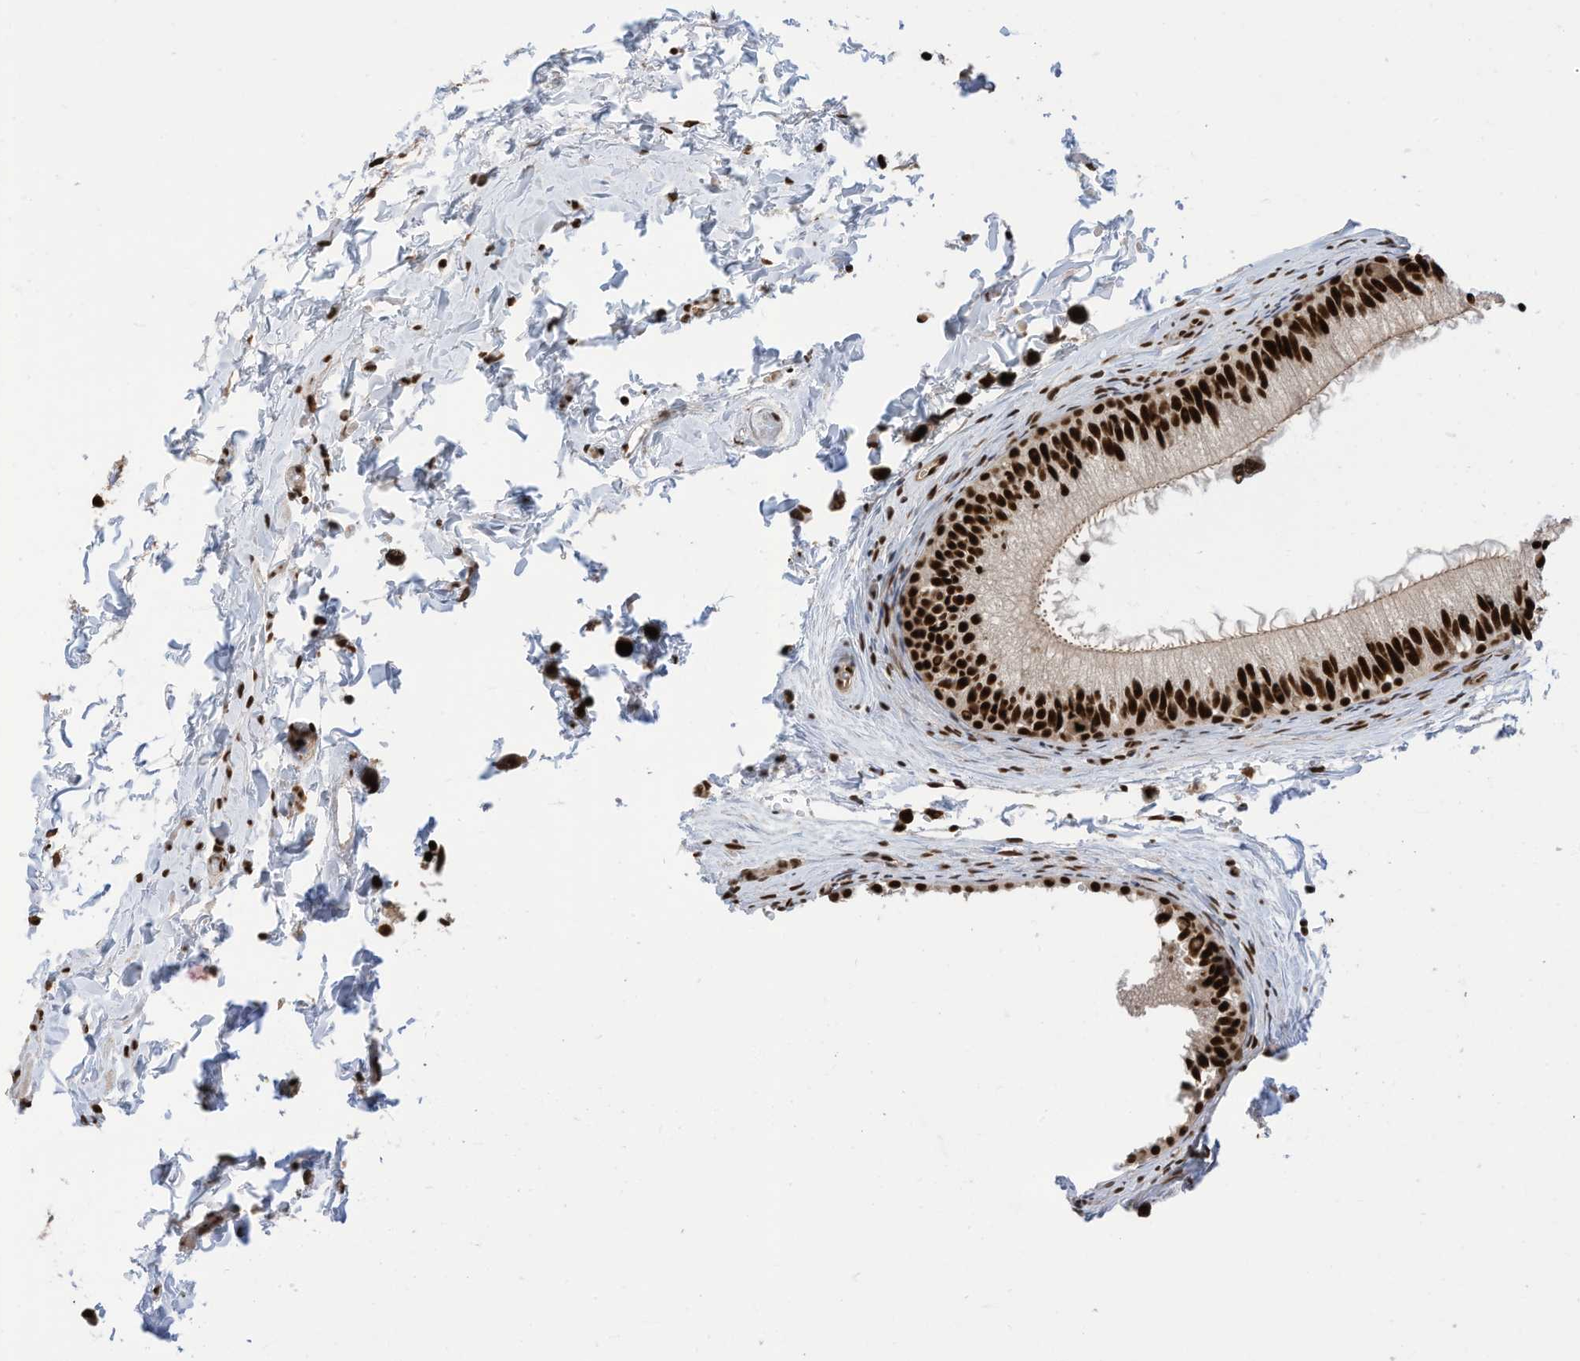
{"staining": {"intensity": "strong", "quantity": ">75%", "location": "nuclear"}, "tissue": "epididymis", "cell_type": "Glandular cells", "image_type": "normal", "snomed": [{"axis": "morphology", "description": "Normal tissue, NOS"}, {"axis": "topography", "description": "Epididymis"}], "caption": "Brown immunohistochemical staining in benign human epididymis exhibits strong nuclear expression in approximately >75% of glandular cells.", "gene": "SF3A3", "patient": {"sex": "male", "age": 34}}